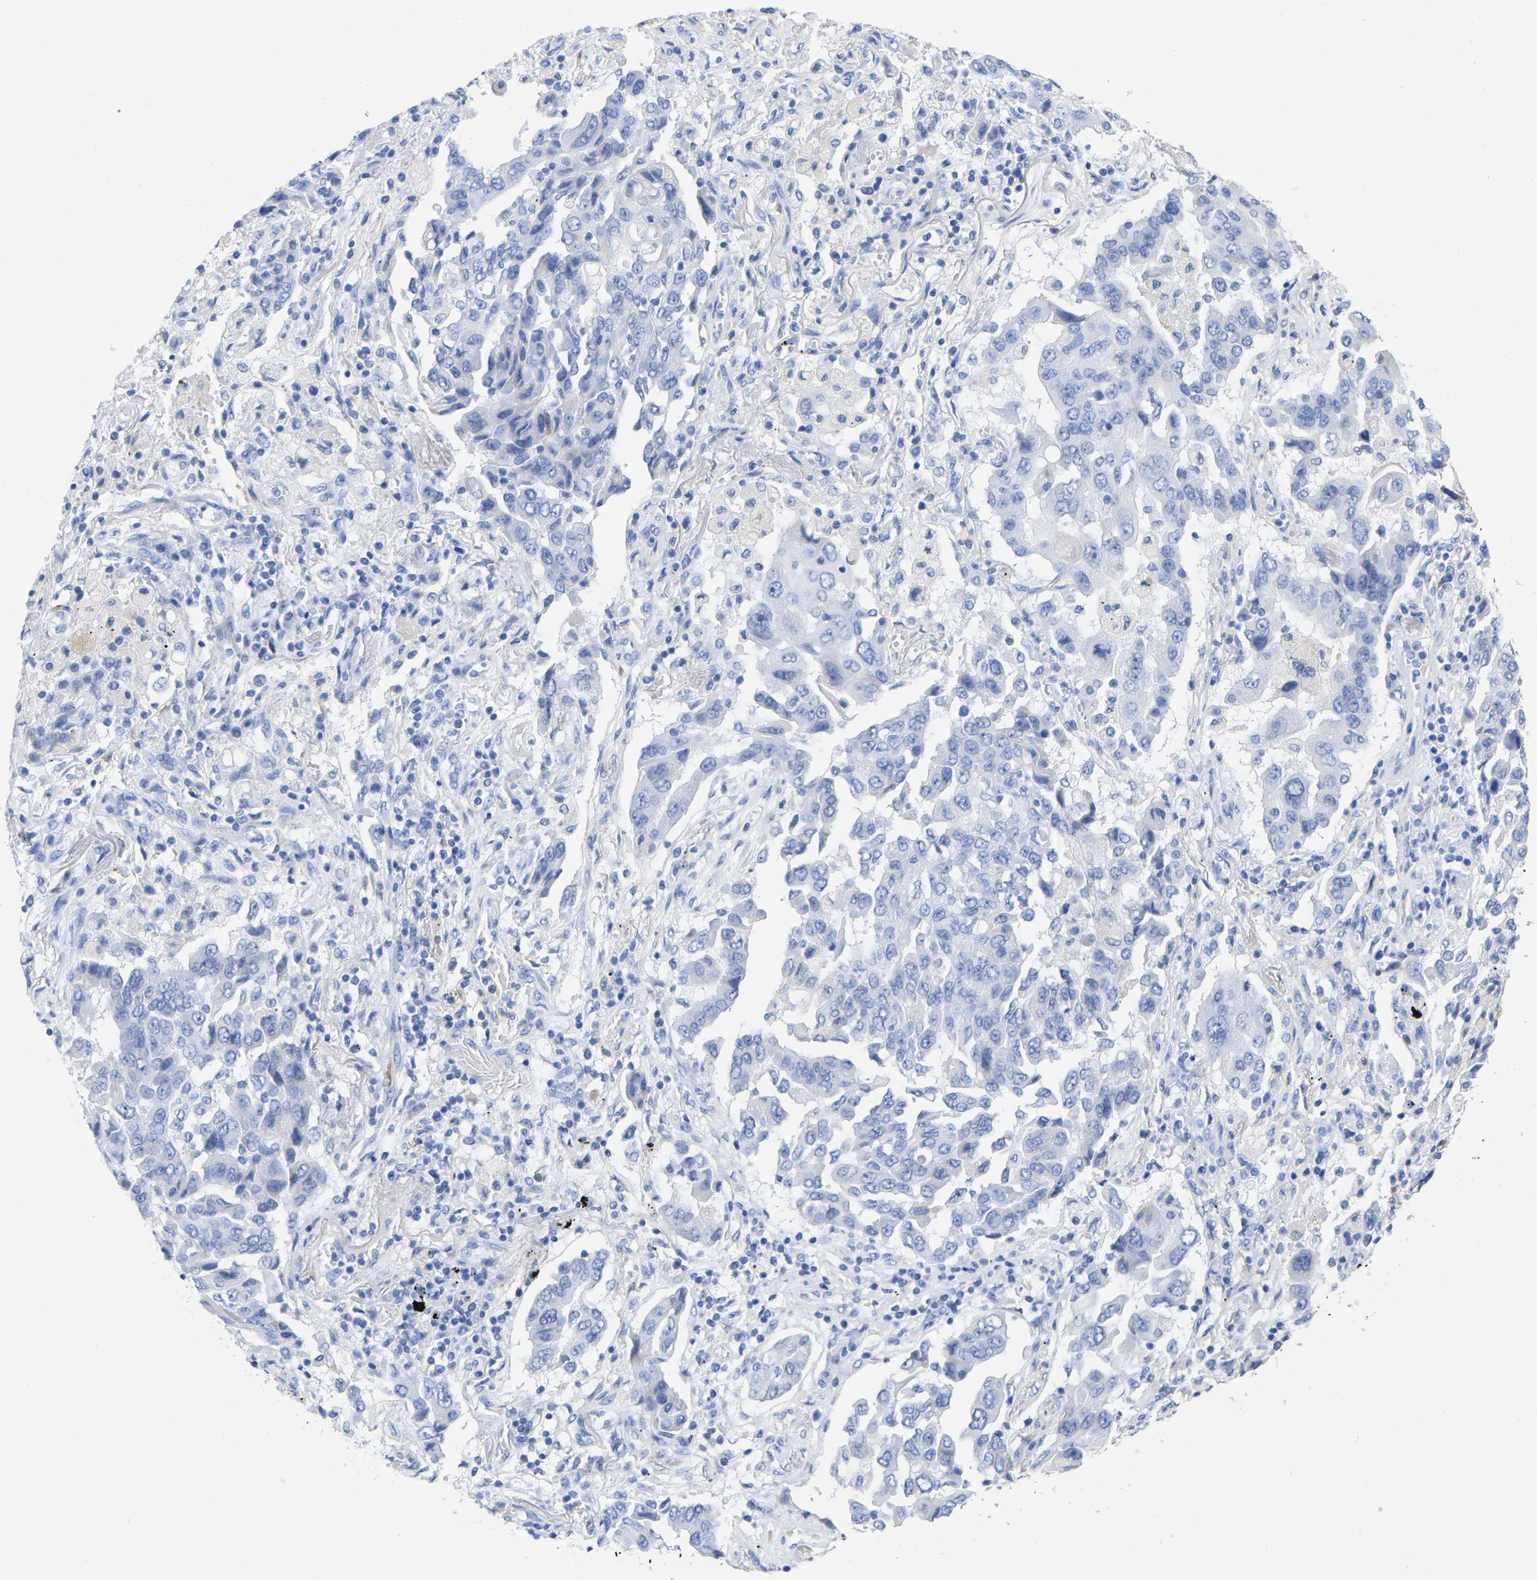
{"staining": {"intensity": "negative", "quantity": "none", "location": "none"}, "tissue": "lung cancer", "cell_type": "Tumor cells", "image_type": "cancer", "snomed": [{"axis": "morphology", "description": "Adenocarcinoma, NOS"}, {"axis": "topography", "description": "Lung"}], "caption": "Tumor cells are negative for protein expression in human lung cancer. (DAB (3,3'-diaminobenzidine) immunohistochemistry (IHC) with hematoxylin counter stain).", "gene": "HAPLN1", "patient": {"sex": "female", "age": 65}}